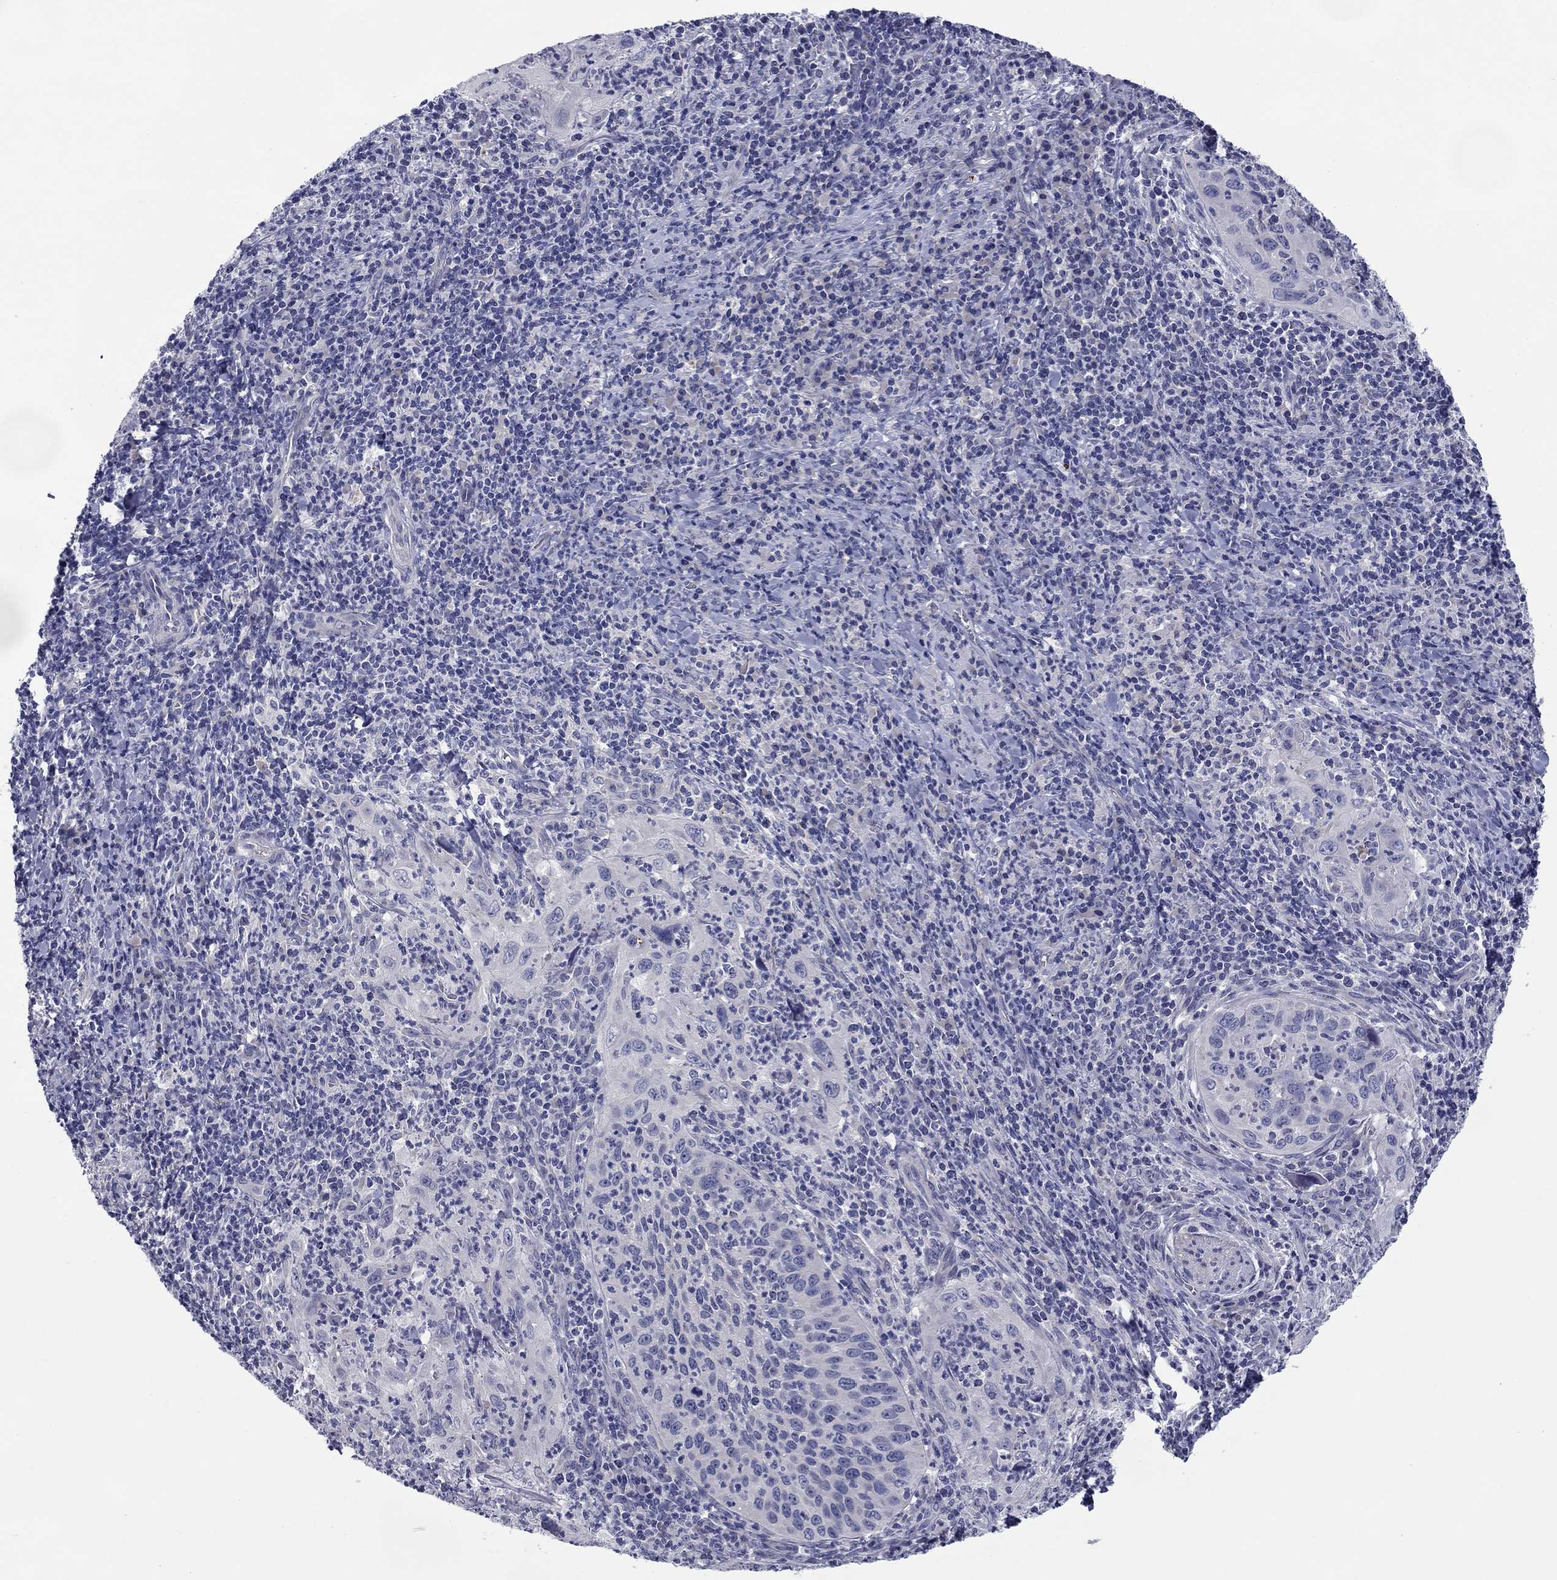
{"staining": {"intensity": "negative", "quantity": "none", "location": "none"}, "tissue": "cervical cancer", "cell_type": "Tumor cells", "image_type": "cancer", "snomed": [{"axis": "morphology", "description": "Squamous cell carcinoma, NOS"}, {"axis": "topography", "description": "Cervix"}], "caption": "This micrograph is of cervical cancer stained with immunohistochemistry (IHC) to label a protein in brown with the nuclei are counter-stained blue. There is no positivity in tumor cells.", "gene": "SPATA7", "patient": {"sex": "female", "age": 26}}